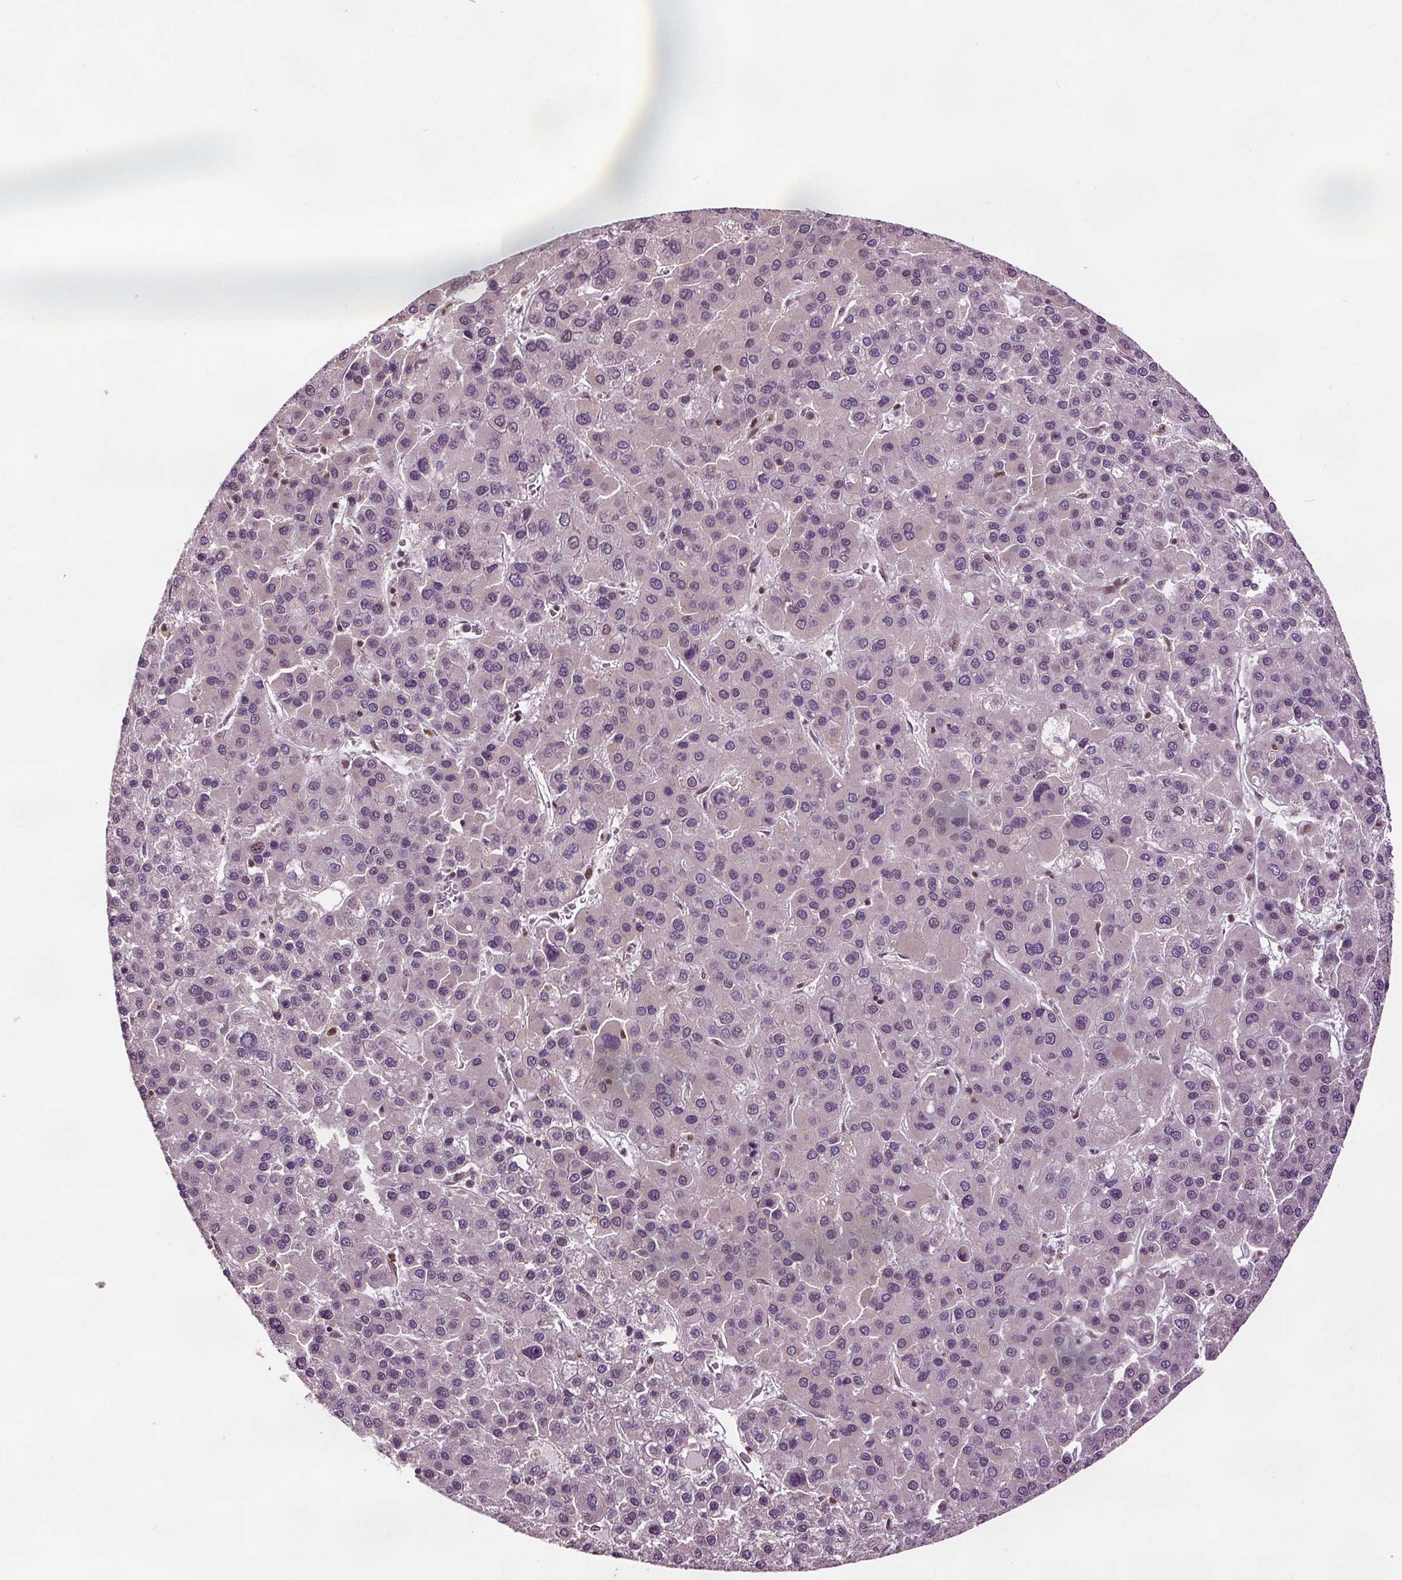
{"staining": {"intensity": "negative", "quantity": "none", "location": "none"}, "tissue": "liver cancer", "cell_type": "Tumor cells", "image_type": "cancer", "snomed": [{"axis": "morphology", "description": "Carcinoma, Hepatocellular, NOS"}, {"axis": "topography", "description": "Liver"}], "caption": "Tumor cells show no significant protein staining in liver hepatocellular carcinoma. The staining is performed using DAB brown chromogen with nuclei counter-stained in using hematoxylin.", "gene": "DDX11", "patient": {"sex": "female", "age": 41}}